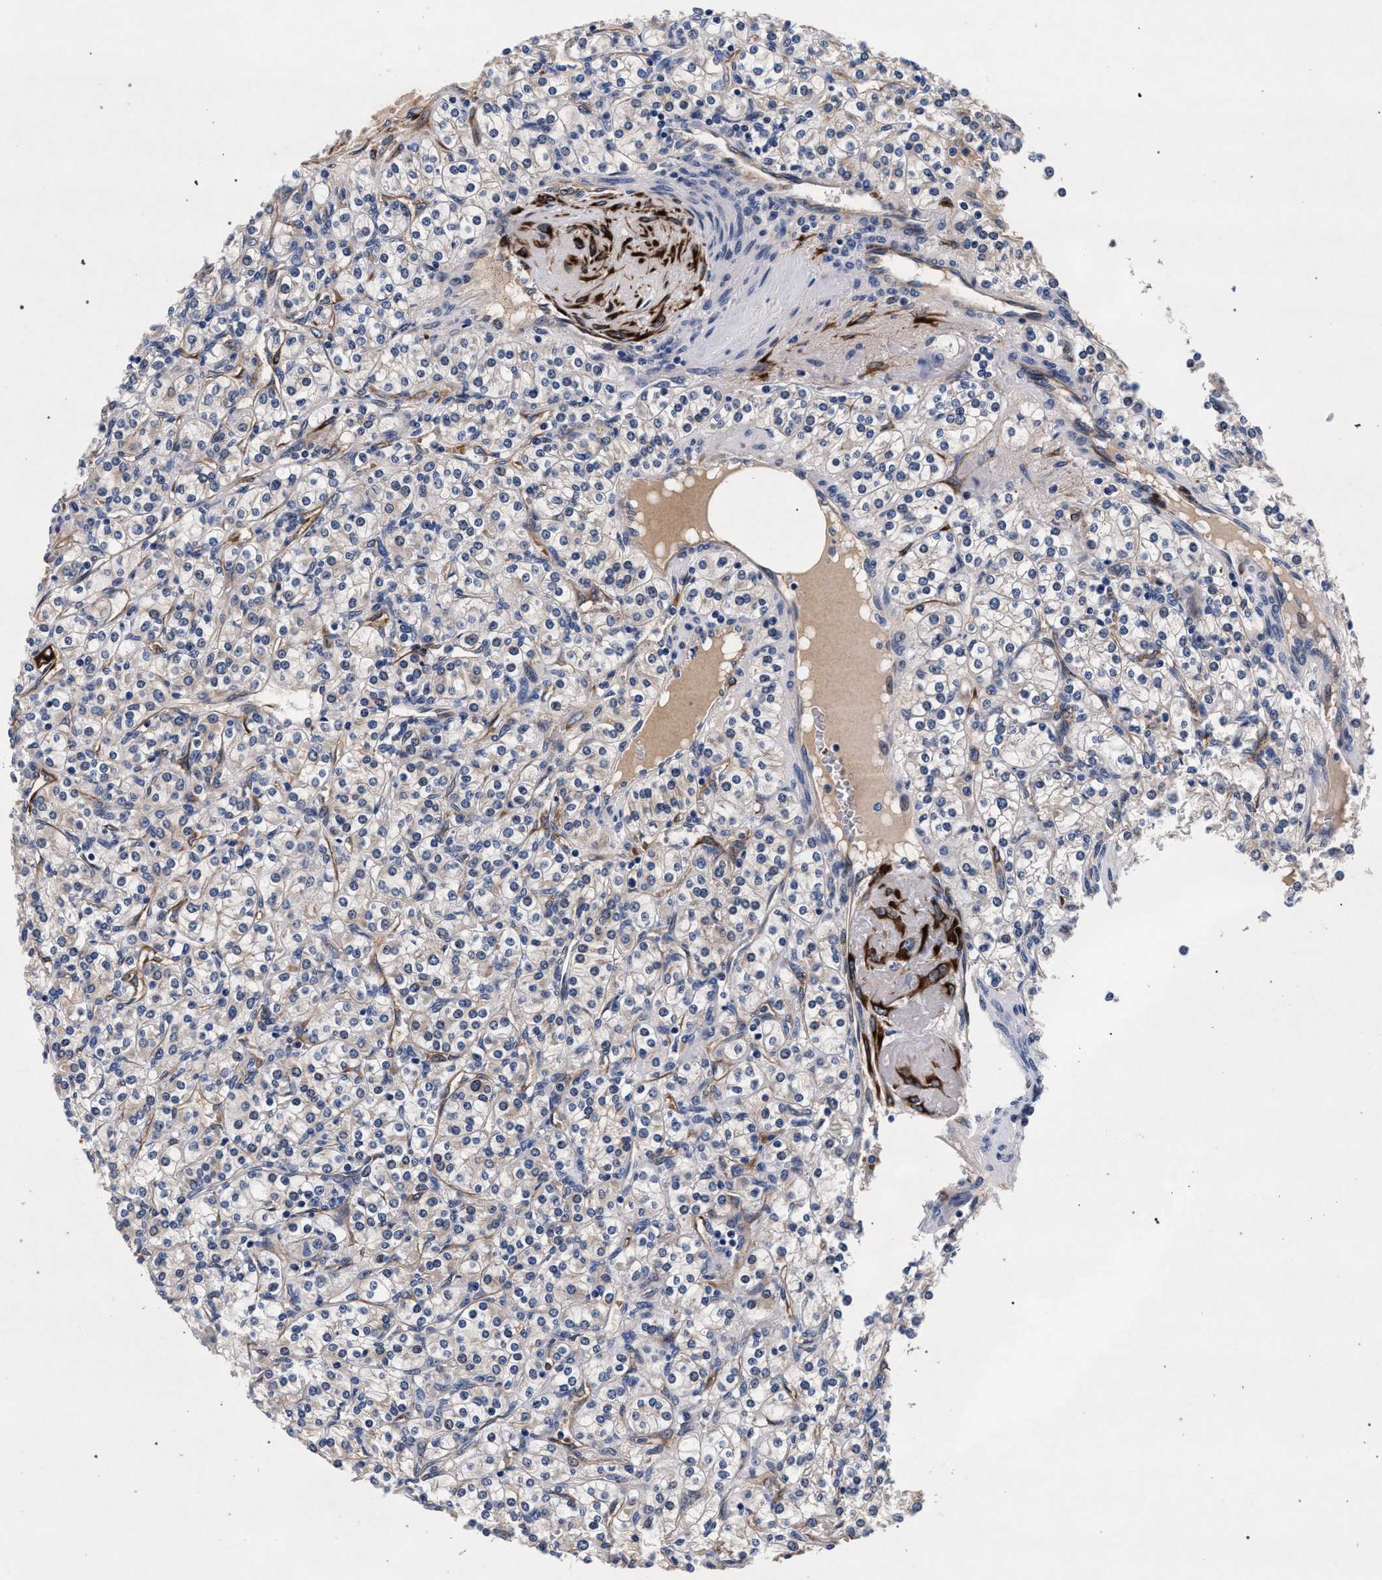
{"staining": {"intensity": "negative", "quantity": "none", "location": "none"}, "tissue": "renal cancer", "cell_type": "Tumor cells", "image_type": "cancer", "snomed": [{"axis": "morphology", "description": "Adenocarcinoma, NOS"}, {"axis": "topography", "description": "Kidney"}], "caption": "High power microscopy photomicrograph of an immunohistochemistry (IHC) histopathology image of adenocarcinoma (renal), revealing no significant expression in tumor cells.", "gene": "NEK7", "patient": {"sex": "male", "age": 77}}